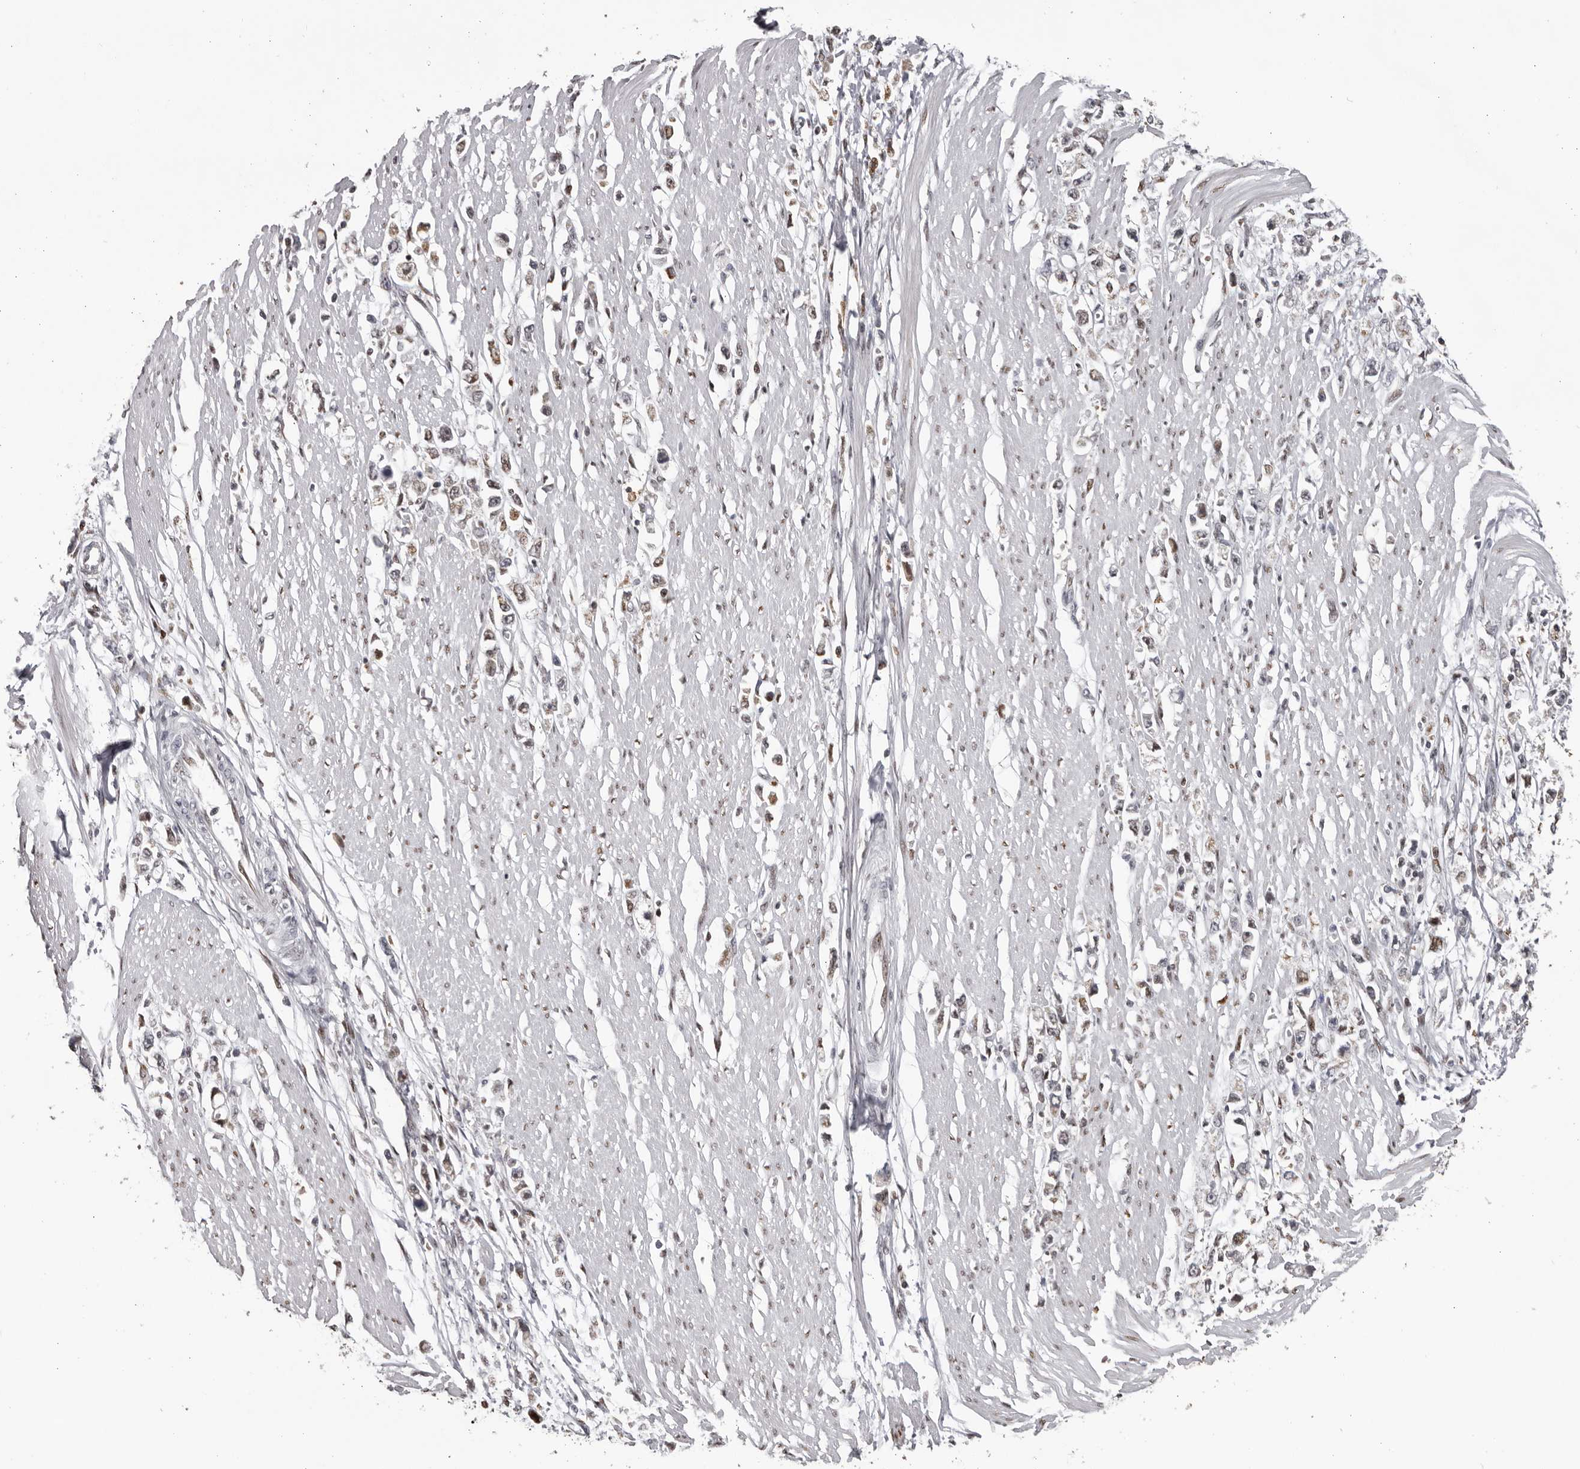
{"staining": {"intensity": "moderate", "quantity": "<25%", "location": "cytoplasmic/membranous,nuclear"}, "tissue": "stomach cancer", "cell_type": "Tumor cells", "image_type": "cancer", "snomed": [{"axis": "morphology", "description": "Adenocarcinoma, NOS"}, {"axis": "topography", "description": "Stomach"}], "caption": "Protein expression analysis of stomach cancer exhibits moderate cytoplasmic/membranous and nuclear positivity in about <25% of tumor cells.", "gene": "C17orf99", "patient": {"sex": "female", "age": 59}}